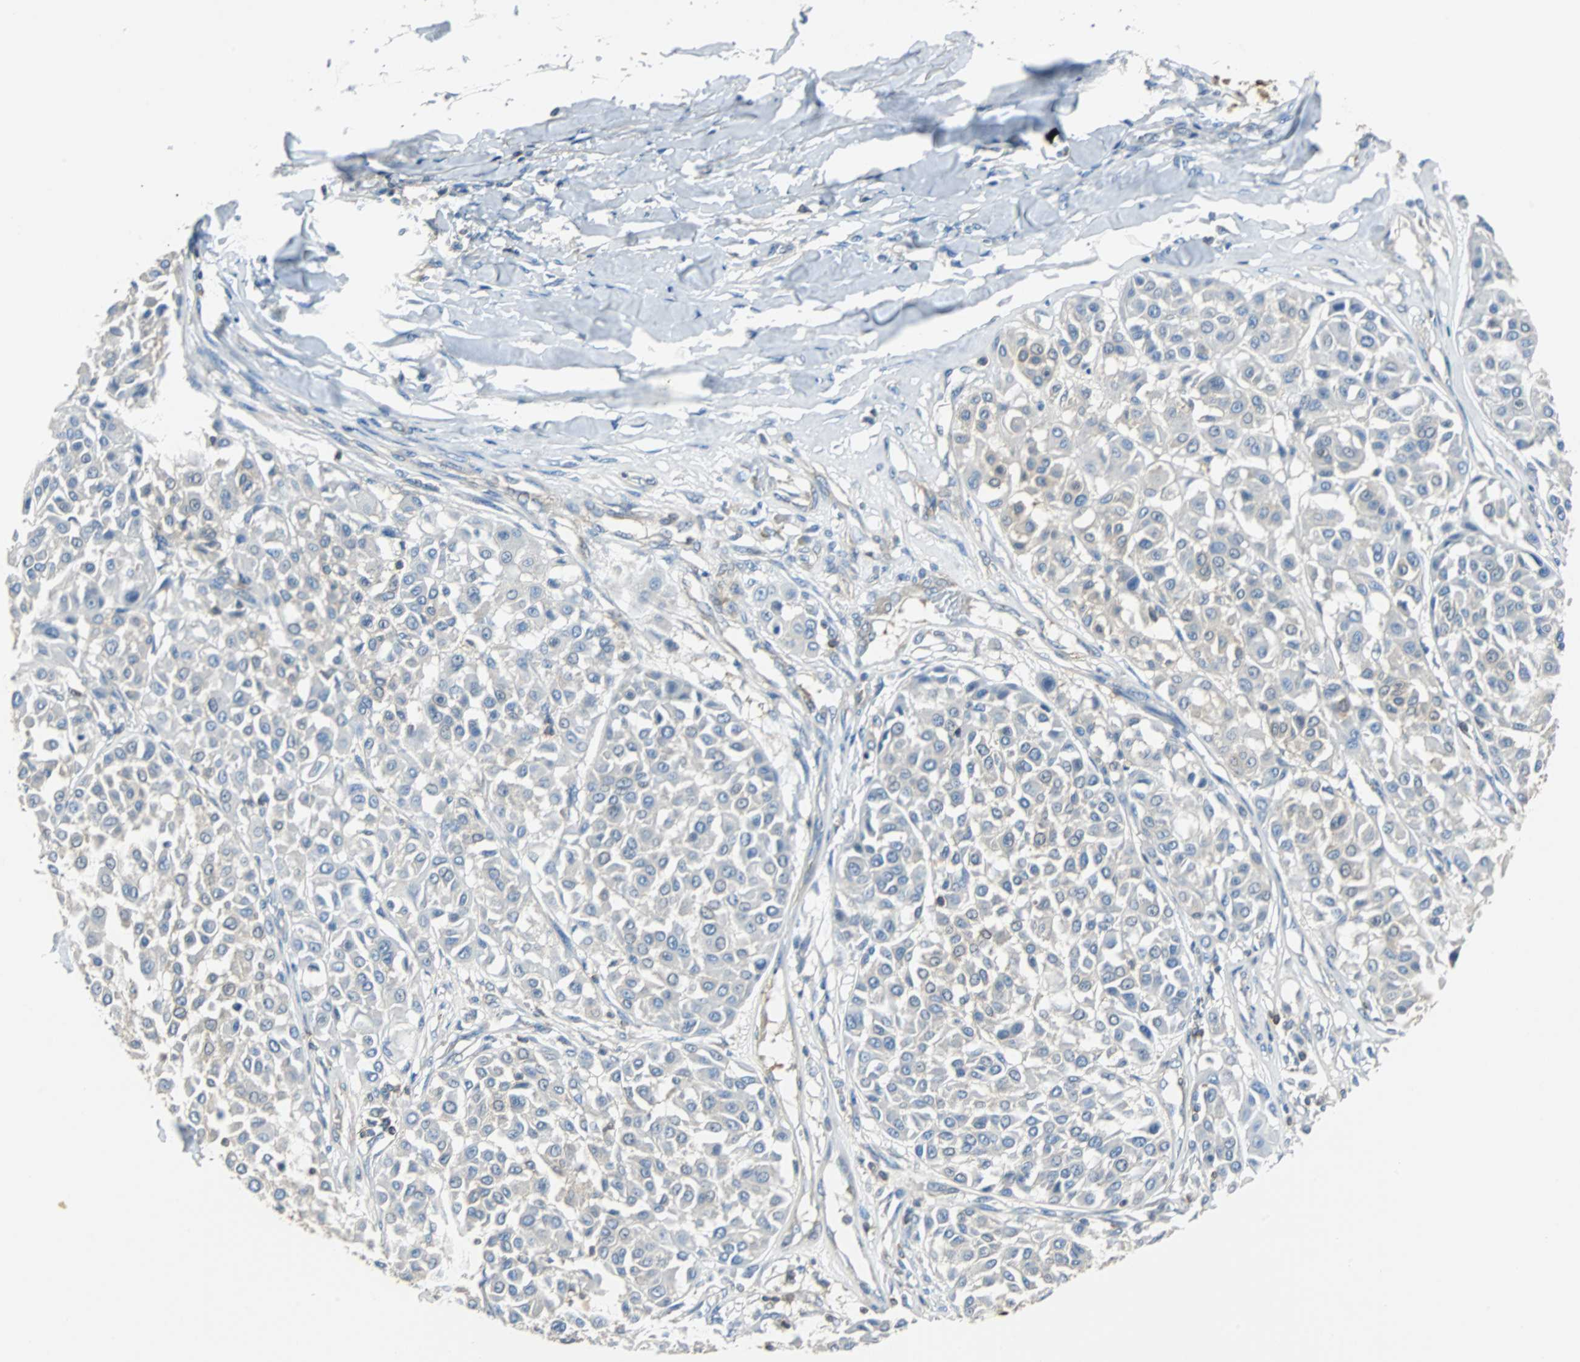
{"staining": {"intensity": "negative", "quantity": "none", "location": "none"}, "tissue": "melanoma", "cell_type": "Tumor cells", "image_type": "cancer", "snomed": [{"axis": "morphology", "description": "Malignant melanoma, Metastatic site"}, {"axis": "topography", "description": "Soft tissue"}], "caption": "Image shows no protein positivity in tumor cells of malignant melanoma (metastatic site) tissue.", "gene": "TSC22D4", "patient": {"sex": "male", "age": 41}}